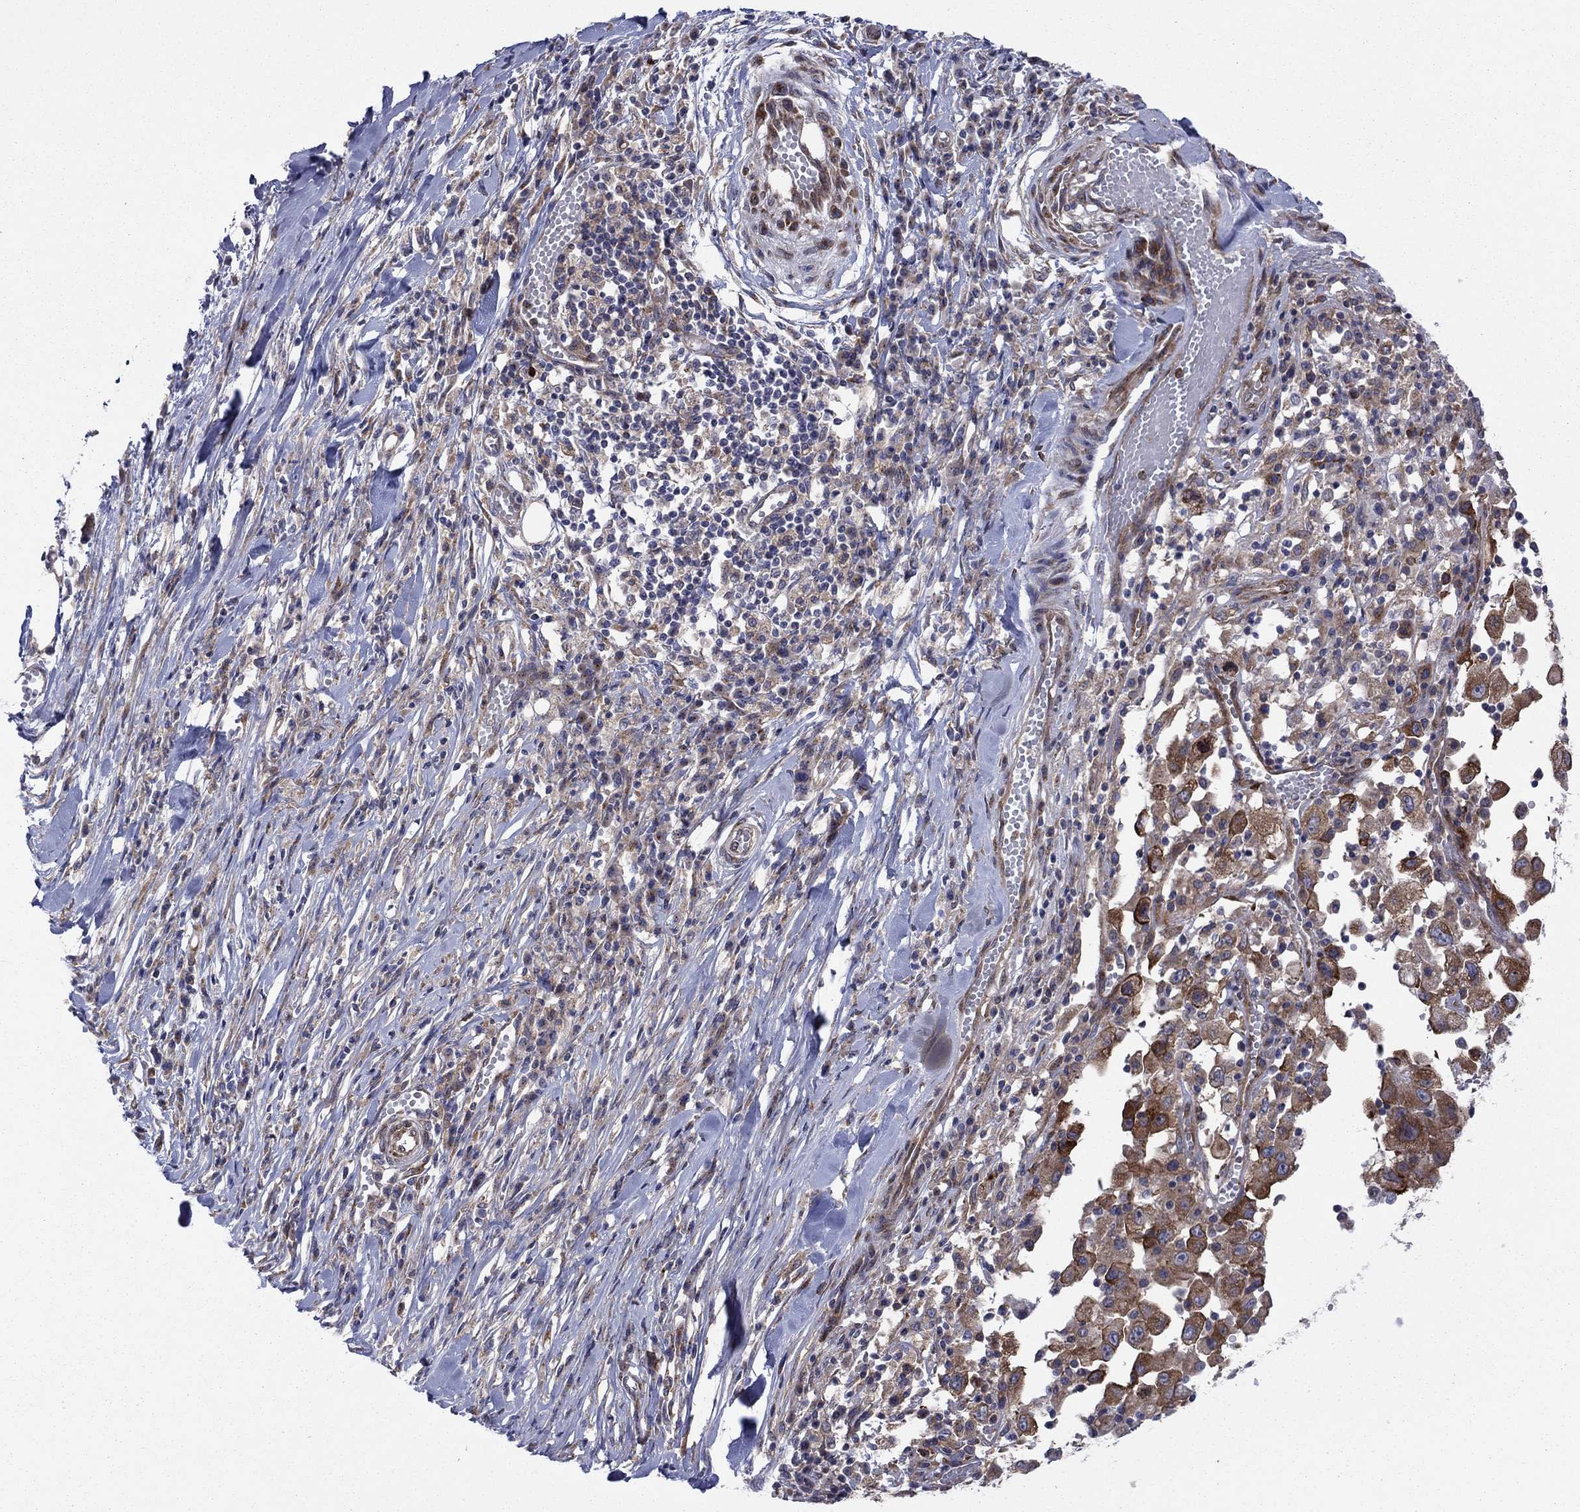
{"staining": {"intensity": "moderate", "quantity": "25%-75%", "location": "cytoplasmic/membranous"}, "tissue": "melanoma", "cell_type": "Tumor cells", "image_type": "cancer", "snomed": [{"axis": "morphology", "description": "Malignant melanoma, Metastatic site"}, {"axis": "topography", "description": "Lymph node"}], "caption": "Immunohistochemistry (DAB) staining of human melanoma reveals moderate cytoplasmic/membranous protein staining in about 25%-75% of tumor cells.", "gene": "GPR155", "patient": {"sex": "male", "age": 50}}